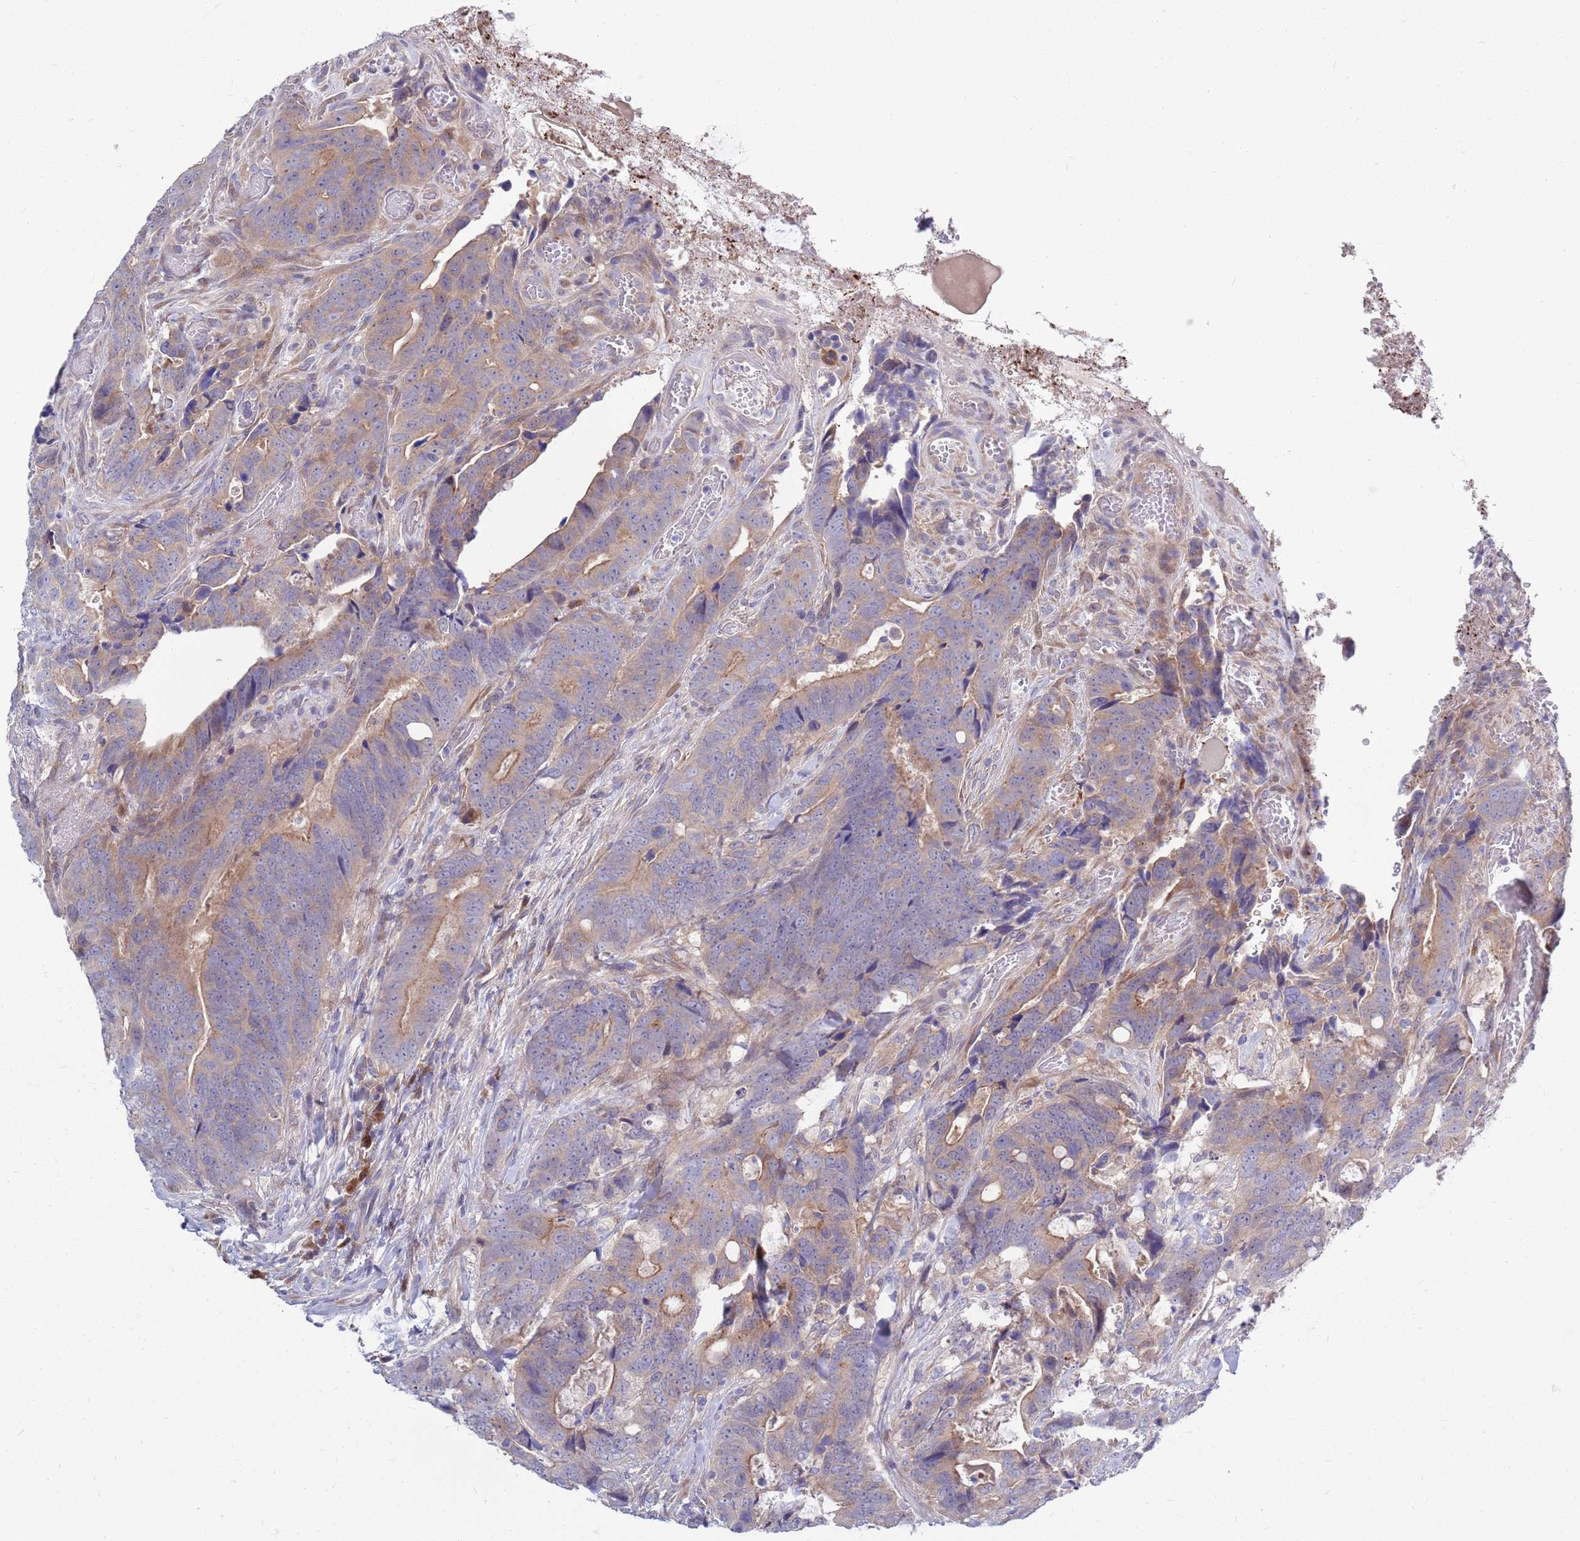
{"staining": {"intensity": "moderate", "quantity": "25%-75%", "location": "cytoplasmic/membranous"}, "tissue": "colorectal cancer", "cell_type": "Tumor cells", "image_type": "cancer", "snomed": [{"axis": "morphology", "description": "Adenocarcinoma, NOS"}, {"axis": "topography", "description": "Colon"}], "caption": "High-power microscopy captured an immunohistochemistry (IHC) histopathology image of colorectal cancer (adenocarcinoma), revealing moderate cytoplasmic/membranous positivity in about 25%-75% of tumor cells.", "gene": "KLHL29", "patient": {"sex": "female", "age": 82}}